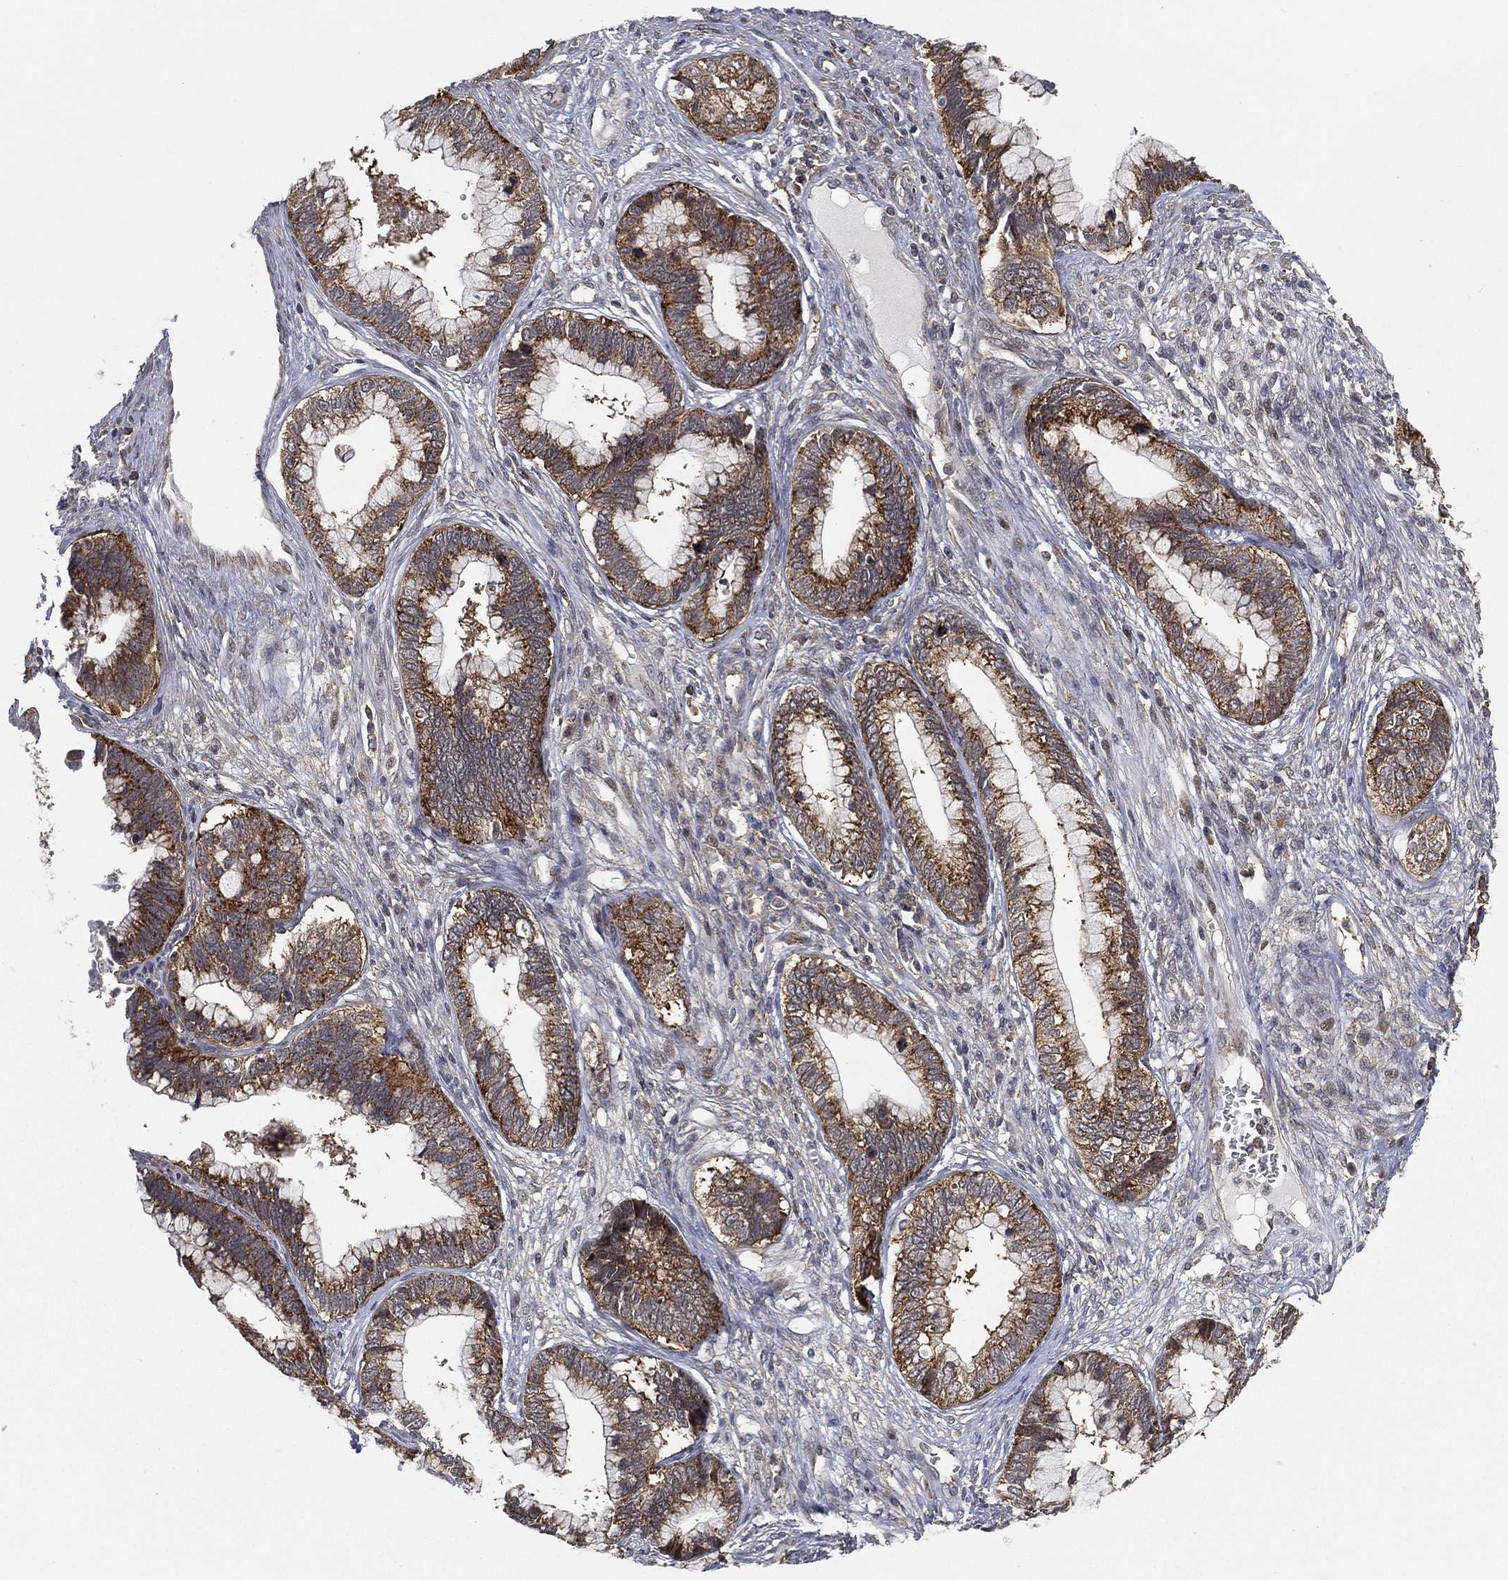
{"staining": {"intensity": "moderate", "quantity": ">75%", "location": "cytoplasmic/membranous"}, "tissue": "cervical cancer", "cell_type": "Tumor cells", "image_type": "cancer", "snomed": [{"axis": "morphology", "description": "Adenocarcinoma, NOS"}, {"axis": "topography", "description": "Cervix"}], "caption": "Immunohistochemistry staining of cervical adenocarcinoma, which shows medium levels of moderate cytoplasmic/membranous staining in approximately >75% of tumor cells indicating moderate cytoplasmic/membranous protein staining. The staining was performed using DAB (brown) for protein detection and nuclei were counterstained in hematoxylin (blue).", "gene": "TMTC4", "patient": {"sex": "female", "age": 44}}